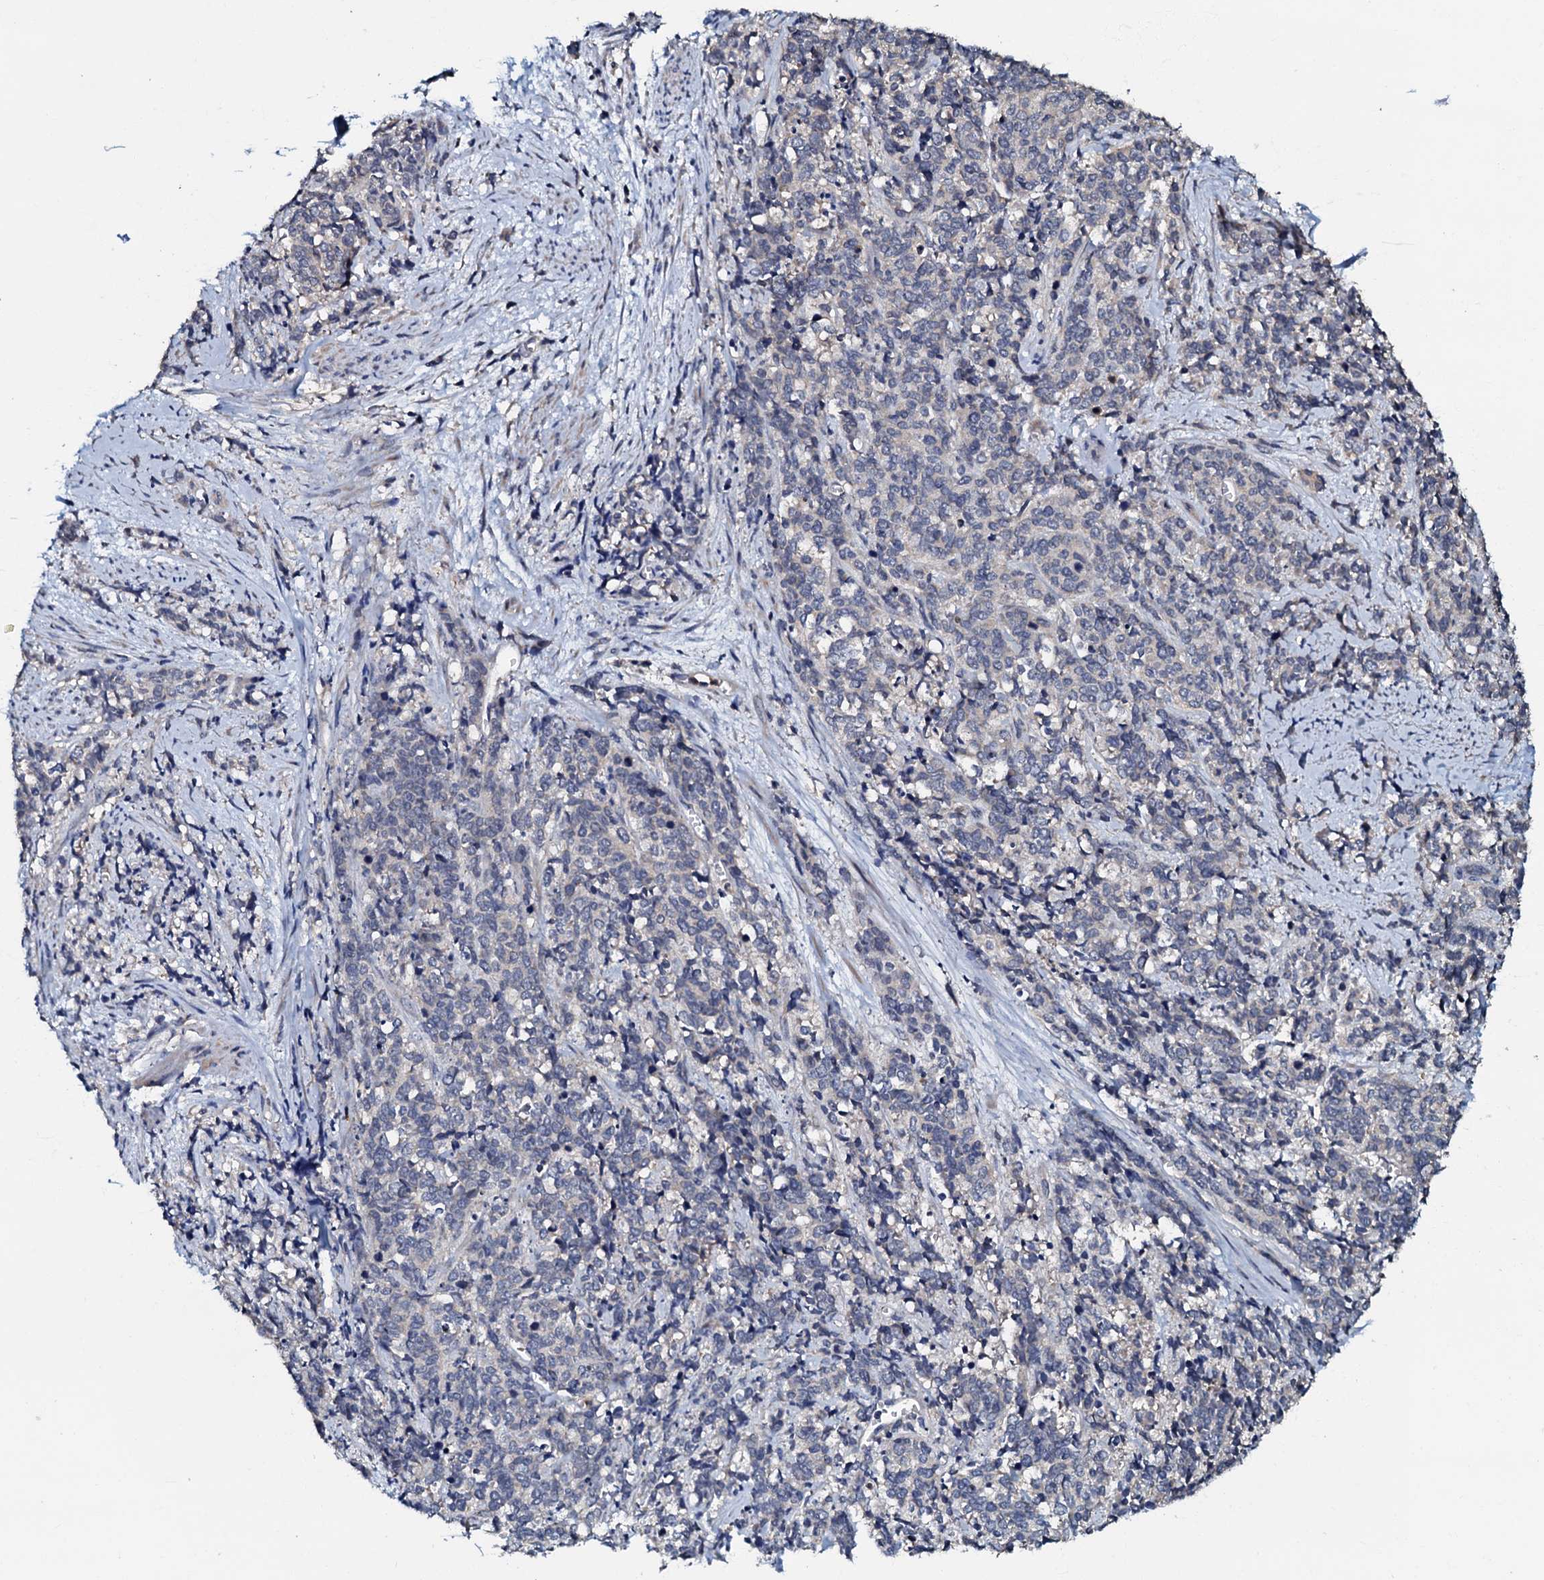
{"staining": {"intensity": "negative", "quantity": "none", "location": "none"}, "tissue": "cervical cancer", "cell_type": "Tumor cells", "image_type": "cancer", "snomed": [{"axis": "morphology", "description": "Squamous cell carcinoma, NOS"}, {"axis": "topography", "description": "Cervix"}], "caption": "Protein analysis of squamous cell carcinoma (cervical) reveals no significant expression in tumor cells. (DAB immunohistochemistry, high magnification).", "gene": "CPNE2", "patient": {"sex": "female", "age": 60}}